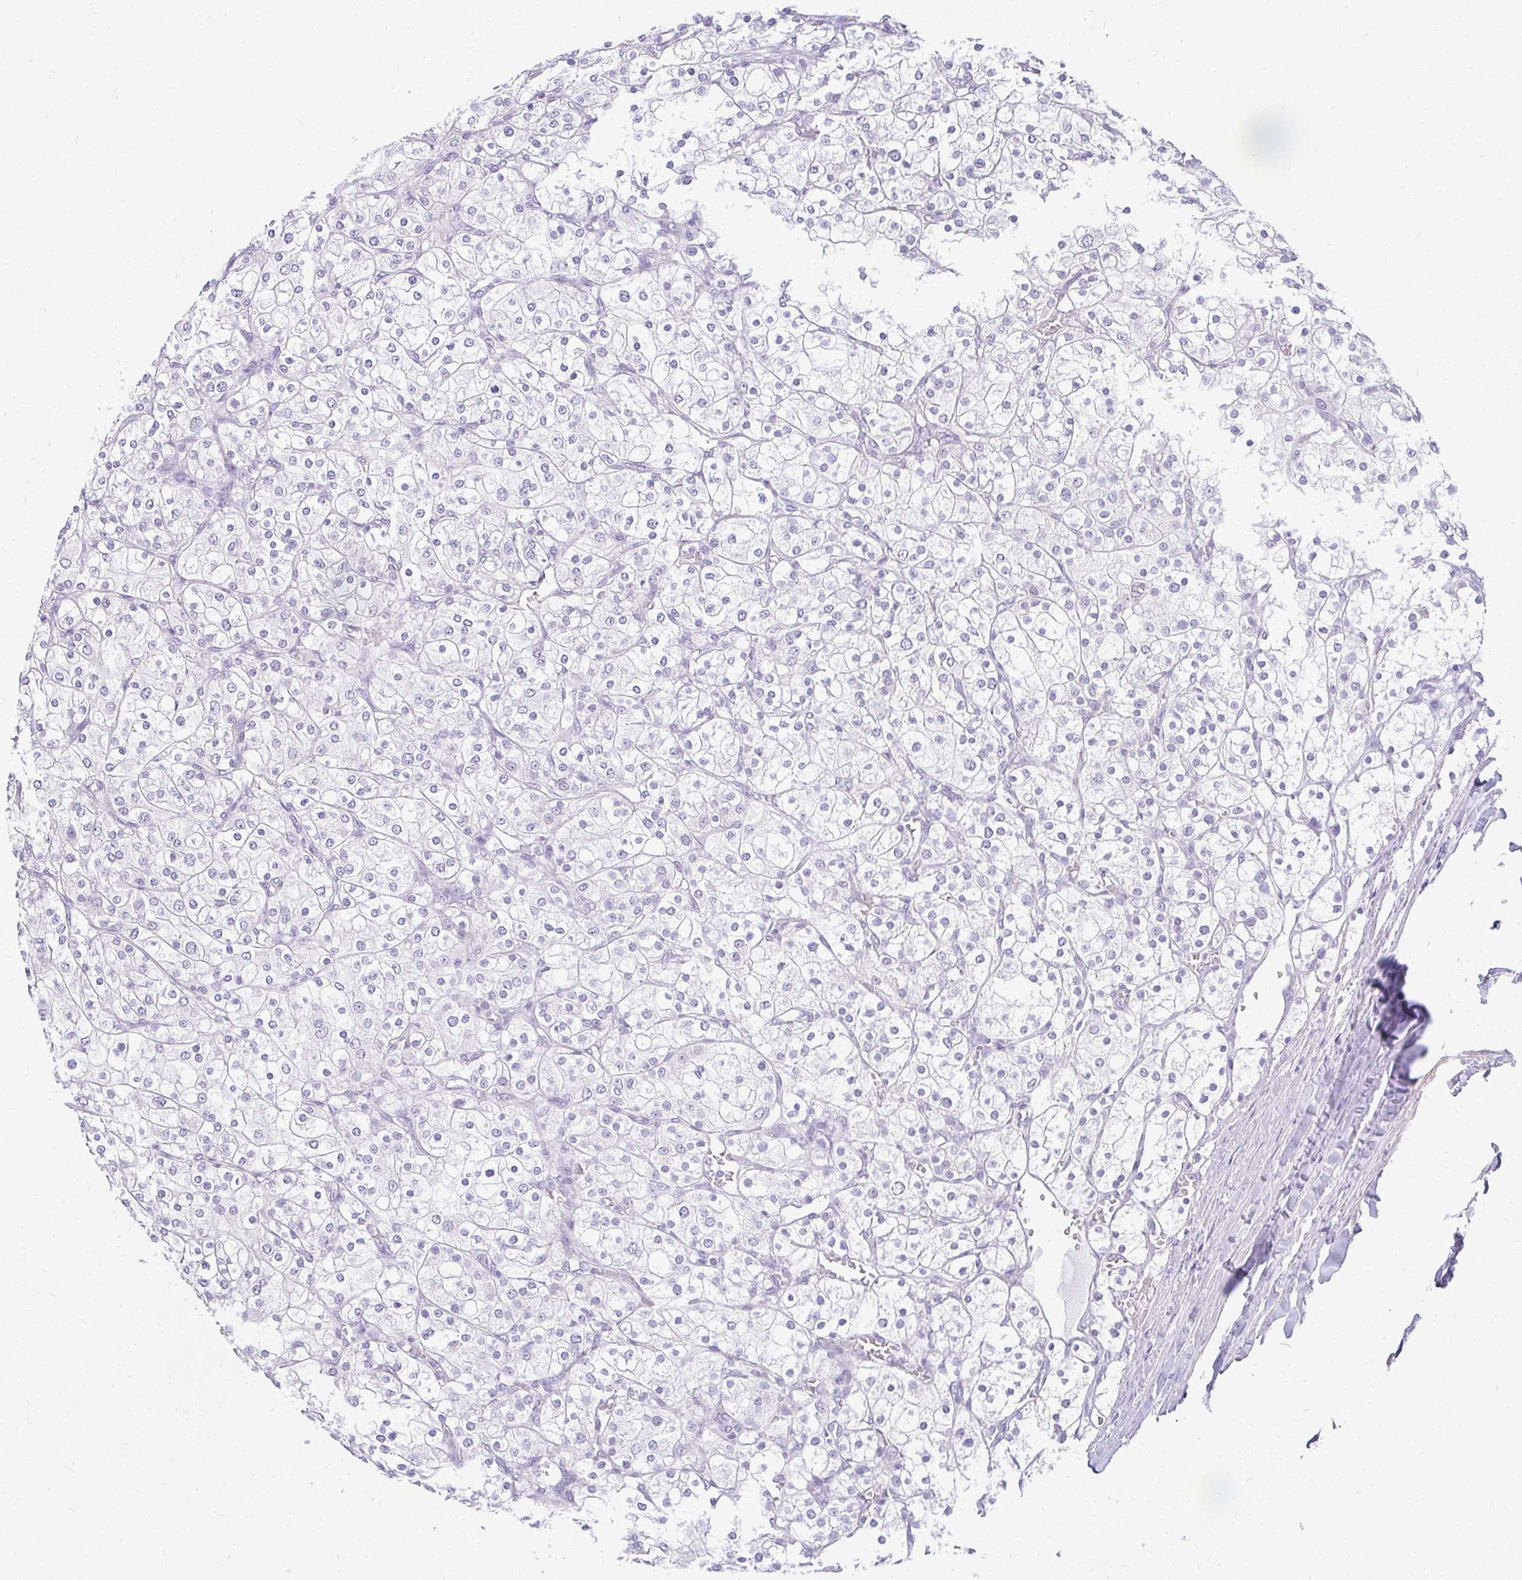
{"staining": {"intensity": "negative", "quantity": "none", "location": "none"}, "tissue": "renal cancer", "cell_type": "Tumor cells", "image_type": "cancer", "snomed": [{"axis": "morphology", "description": "Adenocarcinoma, NOS"}, {"axis": "topography", "description": "Kidney"}], "caption": "Renal cancer (adenocarcinoma) was stained to show a protein in brown. There is no significant staining in tumor cells.", "gene": "TEX33", "patient": {"sex": "male", "age": 80}}